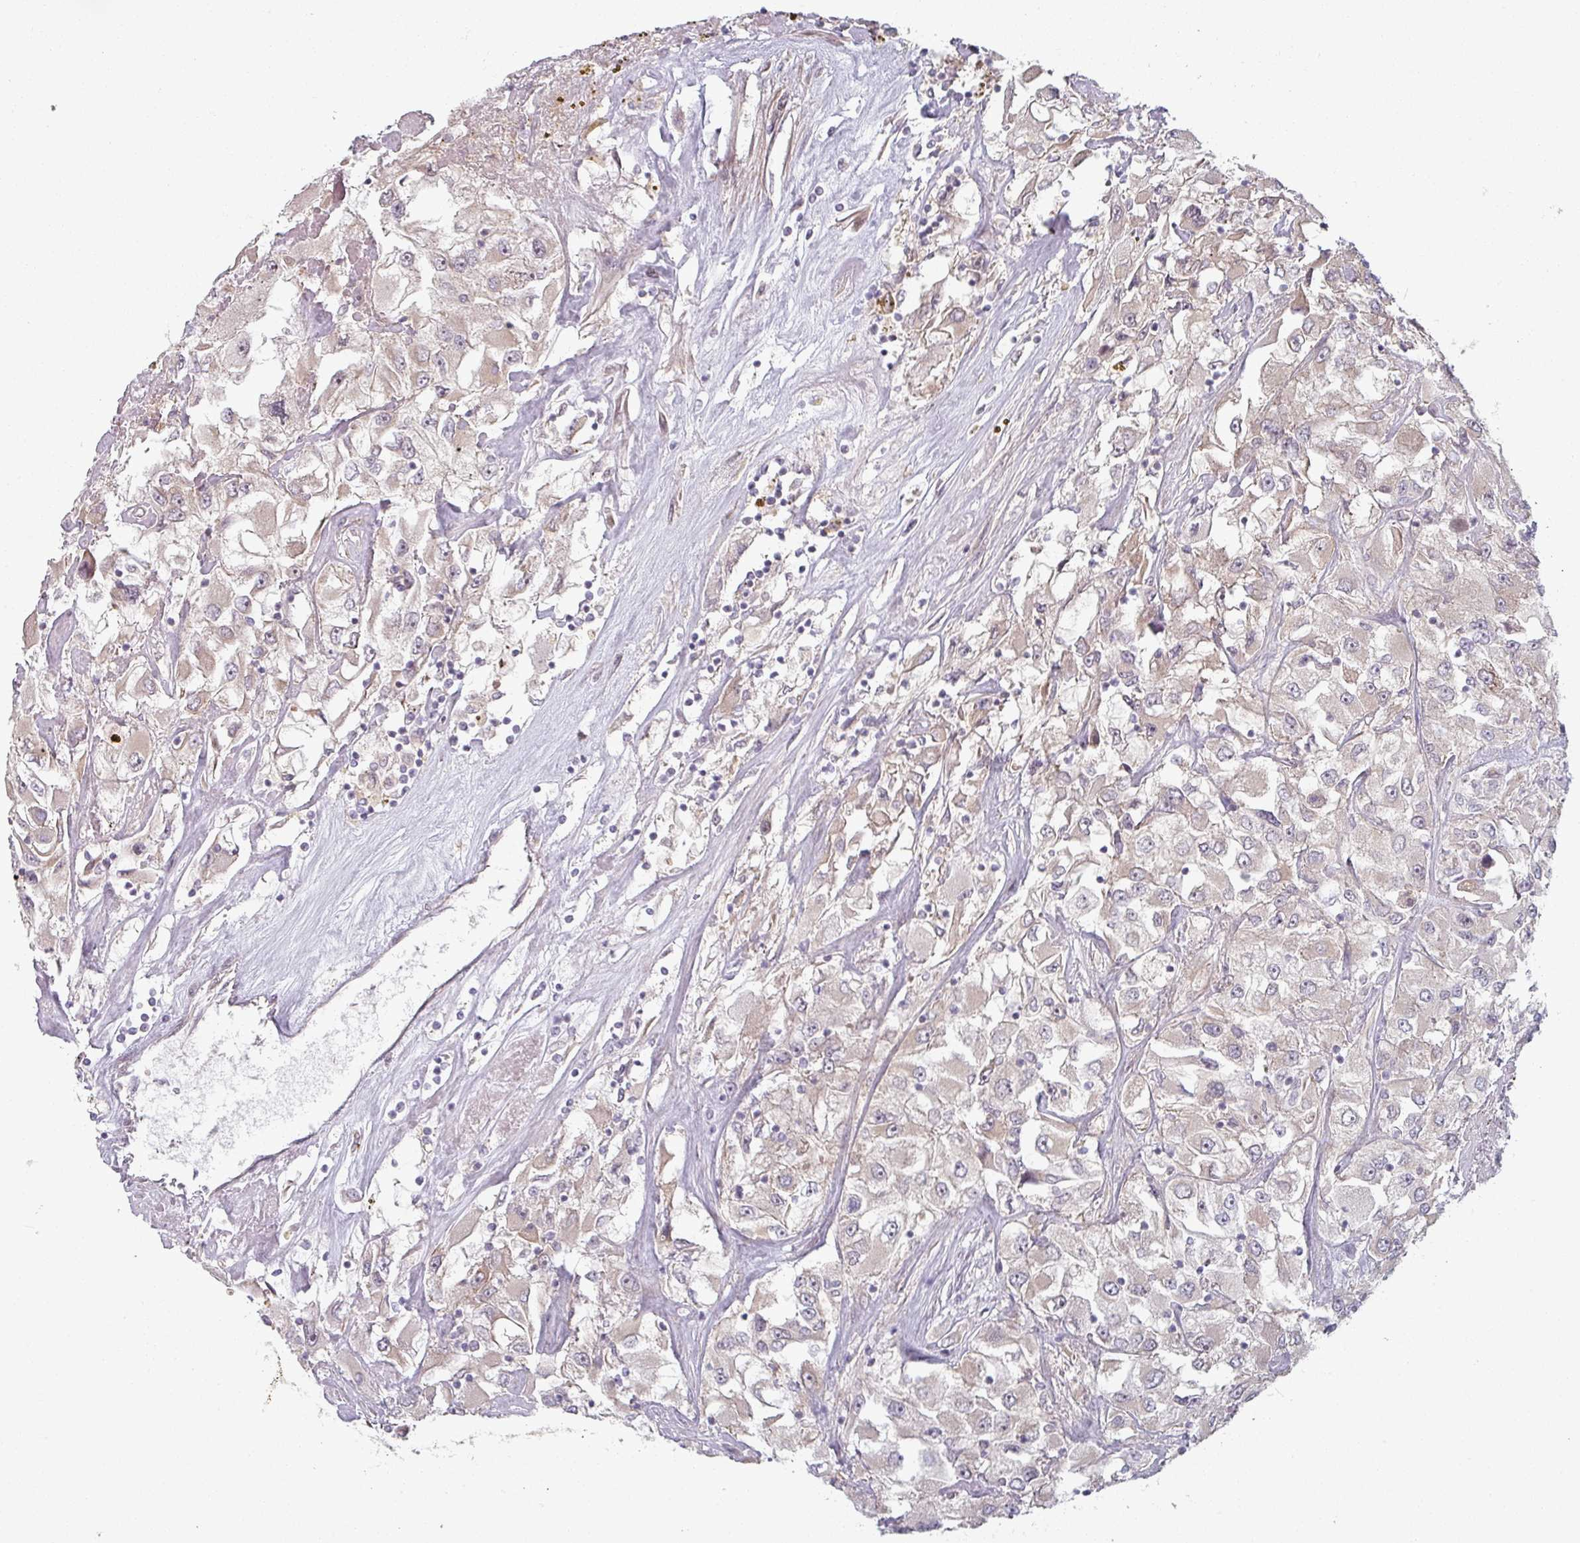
{"staining": {"intensity": "weak", "quantity": "25%-75%", "location": "cytoplasmic/membranous"}, "tissue": "renal cancer", "cell_type": "Tumor cells", "image_type": "cancer", "snomed": [{"axis": "morphology", "description": "Adenocarcinoma, NOS"}, {"axis": "topography", "description": "Kidney"}], "caption": "Tumor cells show low levels of weak cytoplasmic/membranous expression in approximately 25%-75% of cells in adenocarcinoma (renal). (IHC, brightfield microscopy, high magnification).", "gene": "PLEKHJ1", "patient": {"sex": "female", "age": 52}}